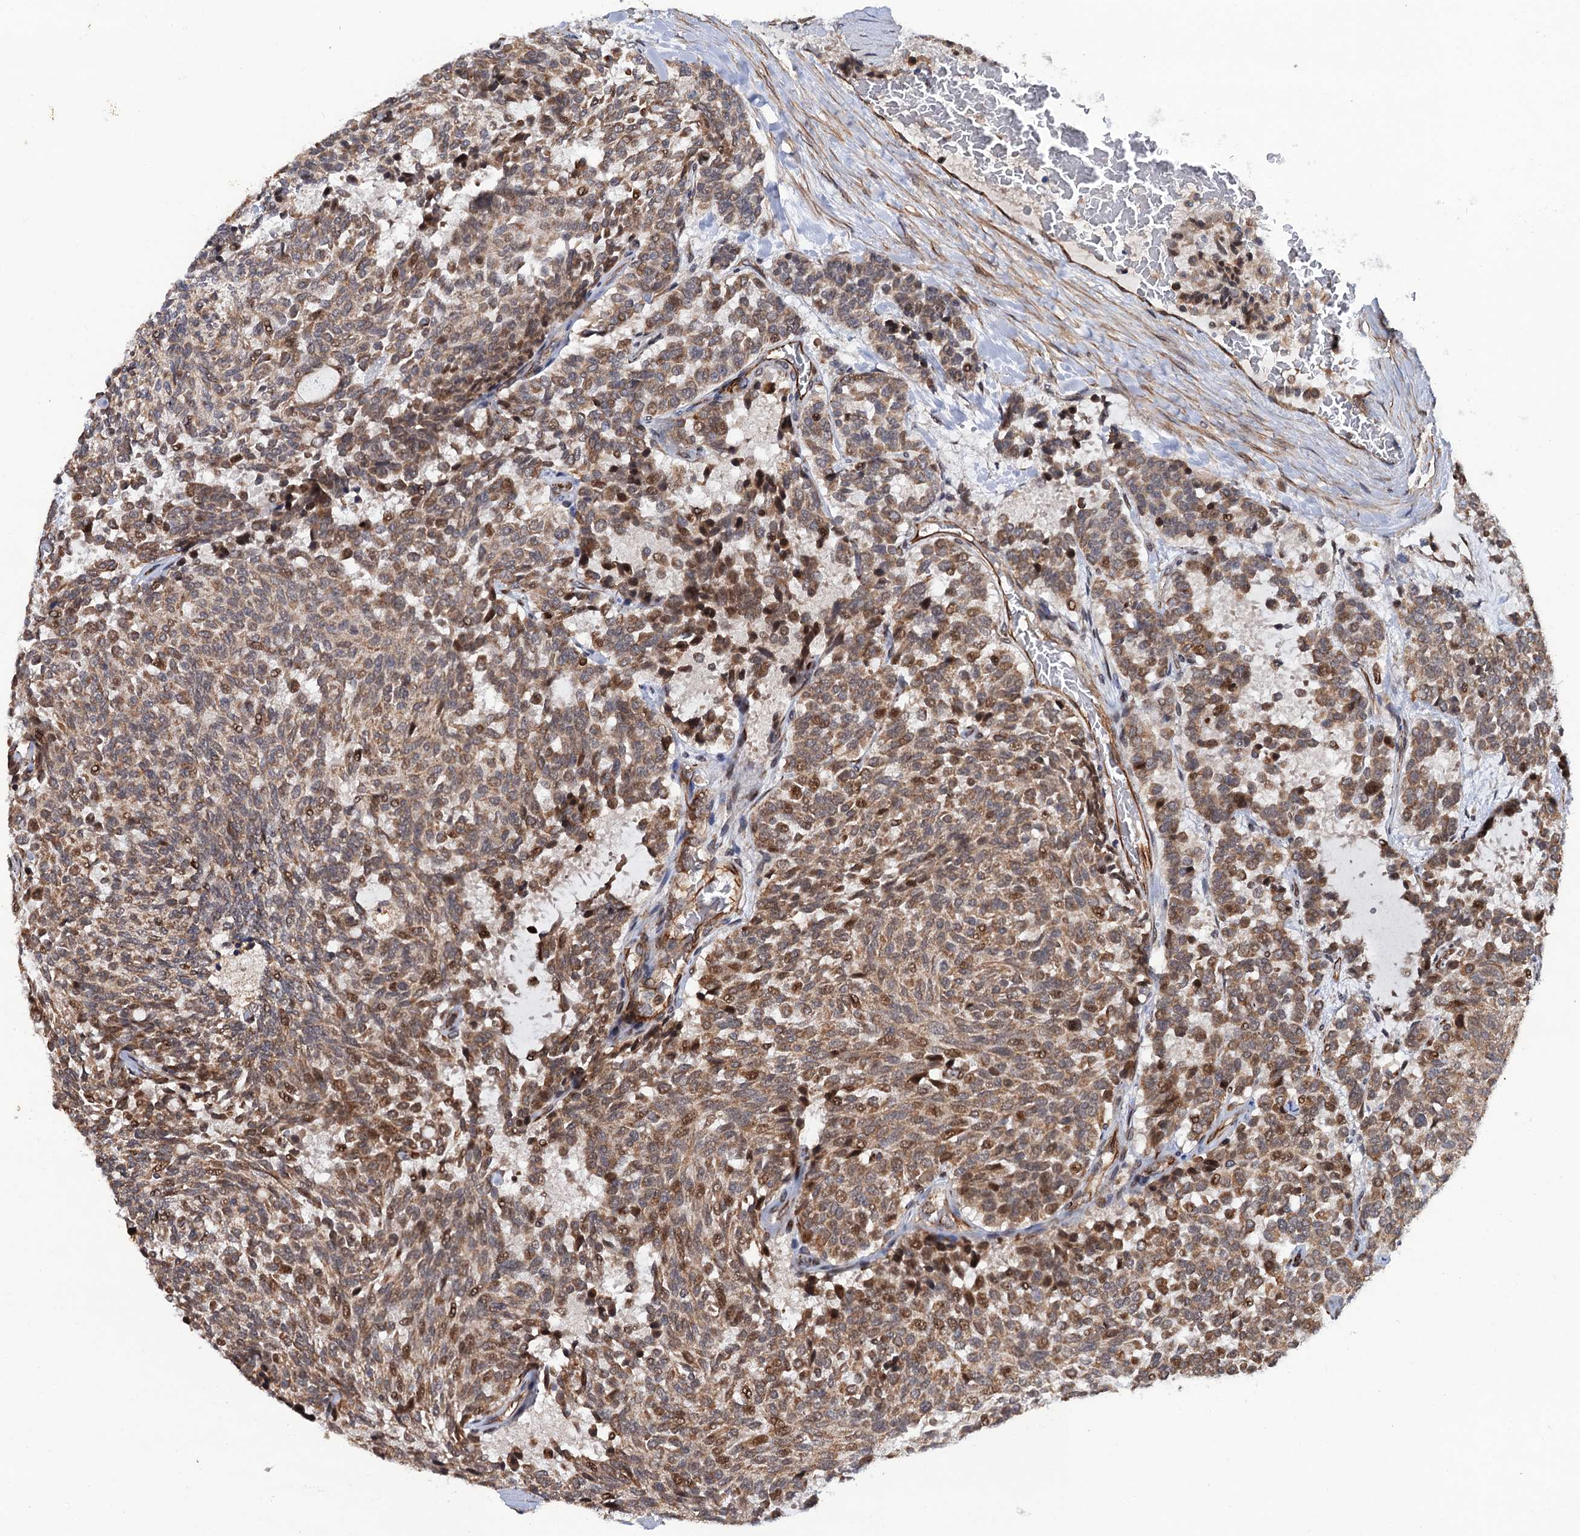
{"staining": {"intensity": "moderate", "quantity": ">75%", "location": "cytoplasmic/membranous,nuclear"}, "tissue": "carcinoid", "cell_type": "Tumor cells", "image_type": "cancer", "snomed": [{"axis": "morphology", "description": "Carcinoid, malignant, NOS"}, {"axis": "topography", "description": "Pancreas"}], "caption": "Carcinoid was stained to show a protein in brown. There is medium levels of moderate cytoplasmic/membranous and nuclear positivity in approximately >75% of tumor cells.", "gene": "FSIP1", "patient": {"sex": "female", "age": 54}}